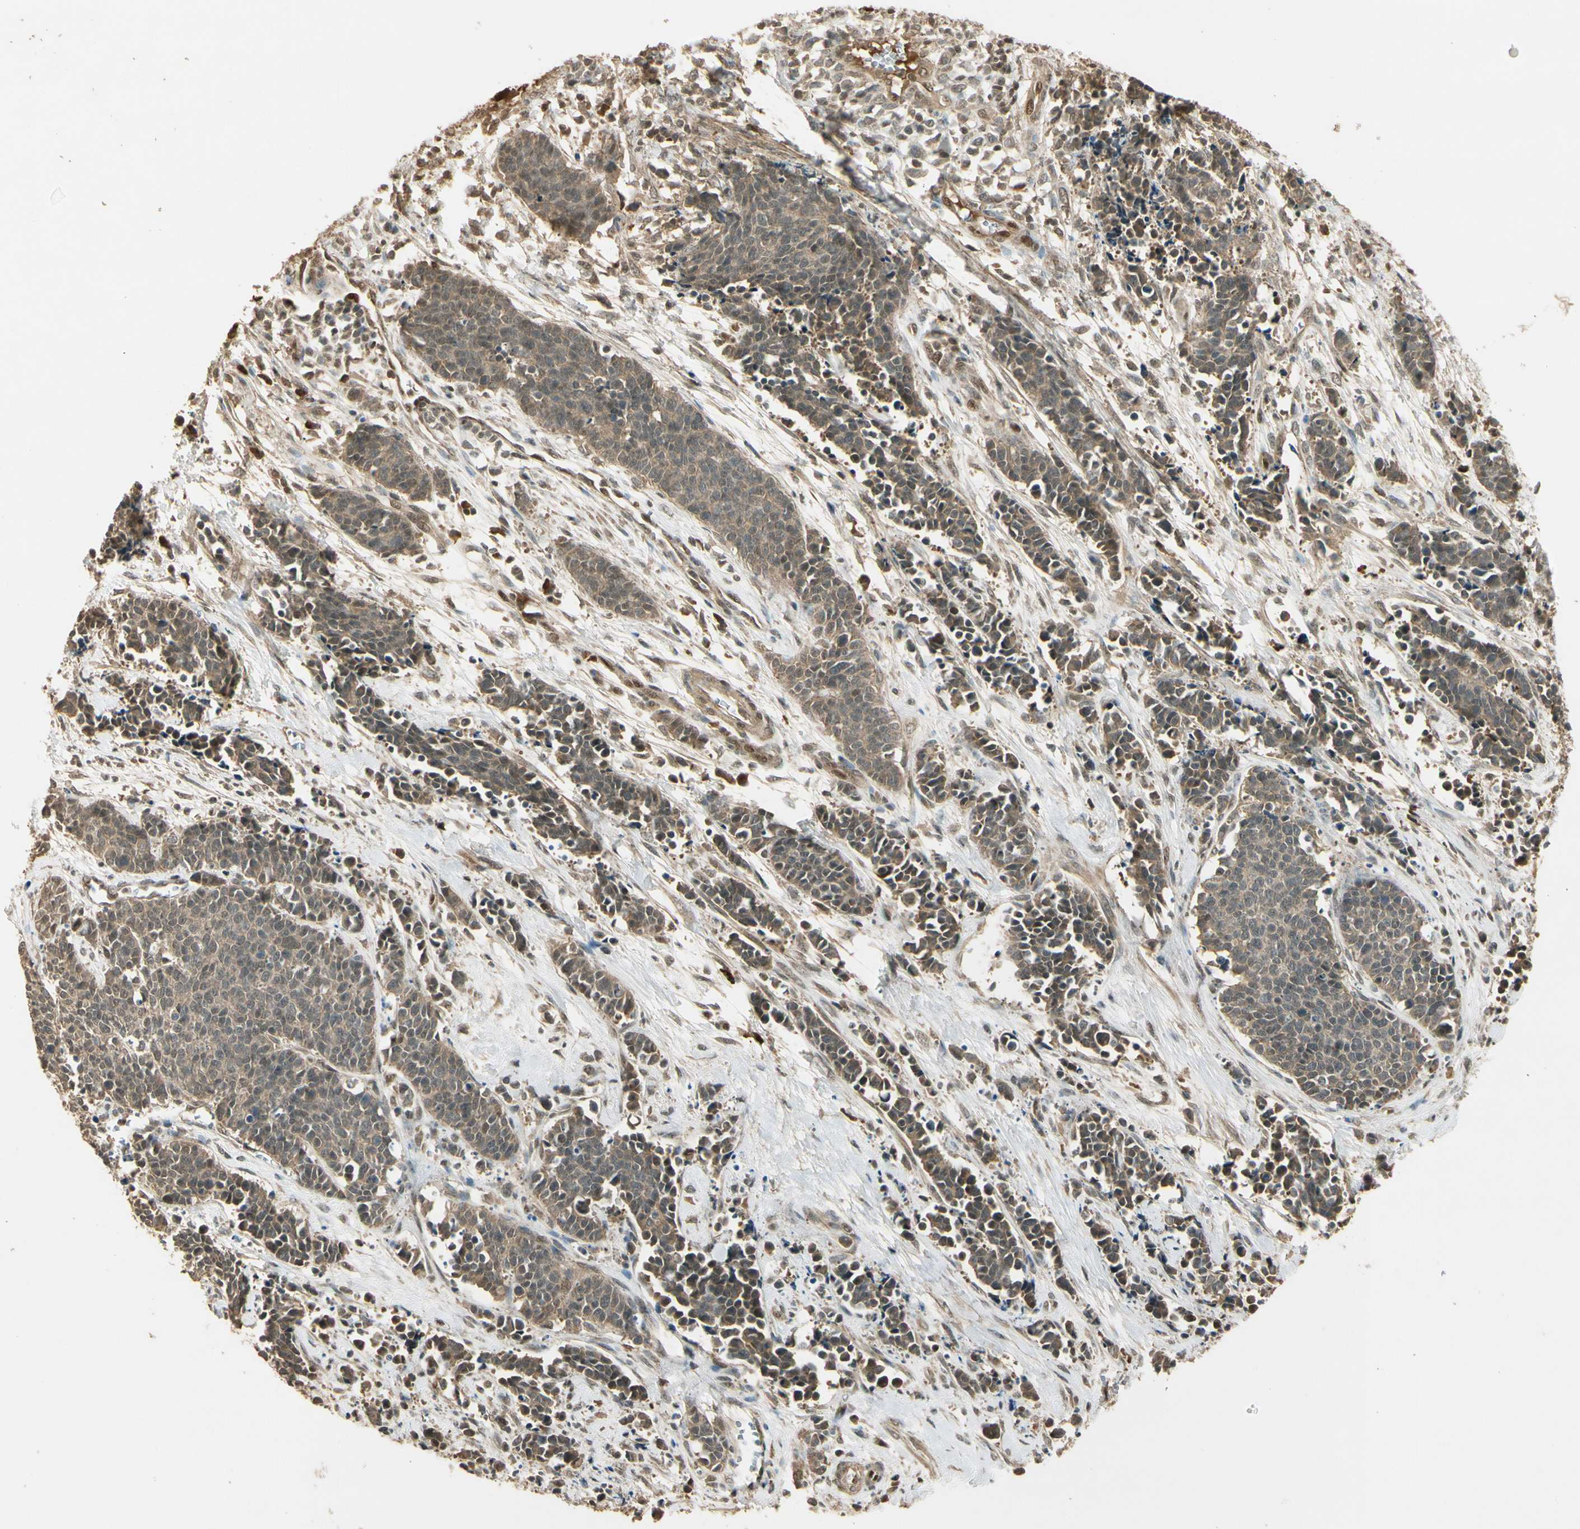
{"staining": {"intensity": "weak", "quantity": ">75%", "location": "cytoplasmic/membranous"}, "tissue": "cervical cancer", "cell_type": "Tumor cells", "image_type": "cancer", "snomed": [{"axis": "morphology", "description": "Squamous cell carcinoma, NOS"}, {"axis": "topography", "description": "Cervix"}], "caption": "Squamous cell carcinoma (cervical) stained for a protein (brown) reveals weak cytoplasmic/membranous positive expression in about >75% of tumor cells.", "gene": "GMEB2", "patient": {"sex": "female", "age": 35}}